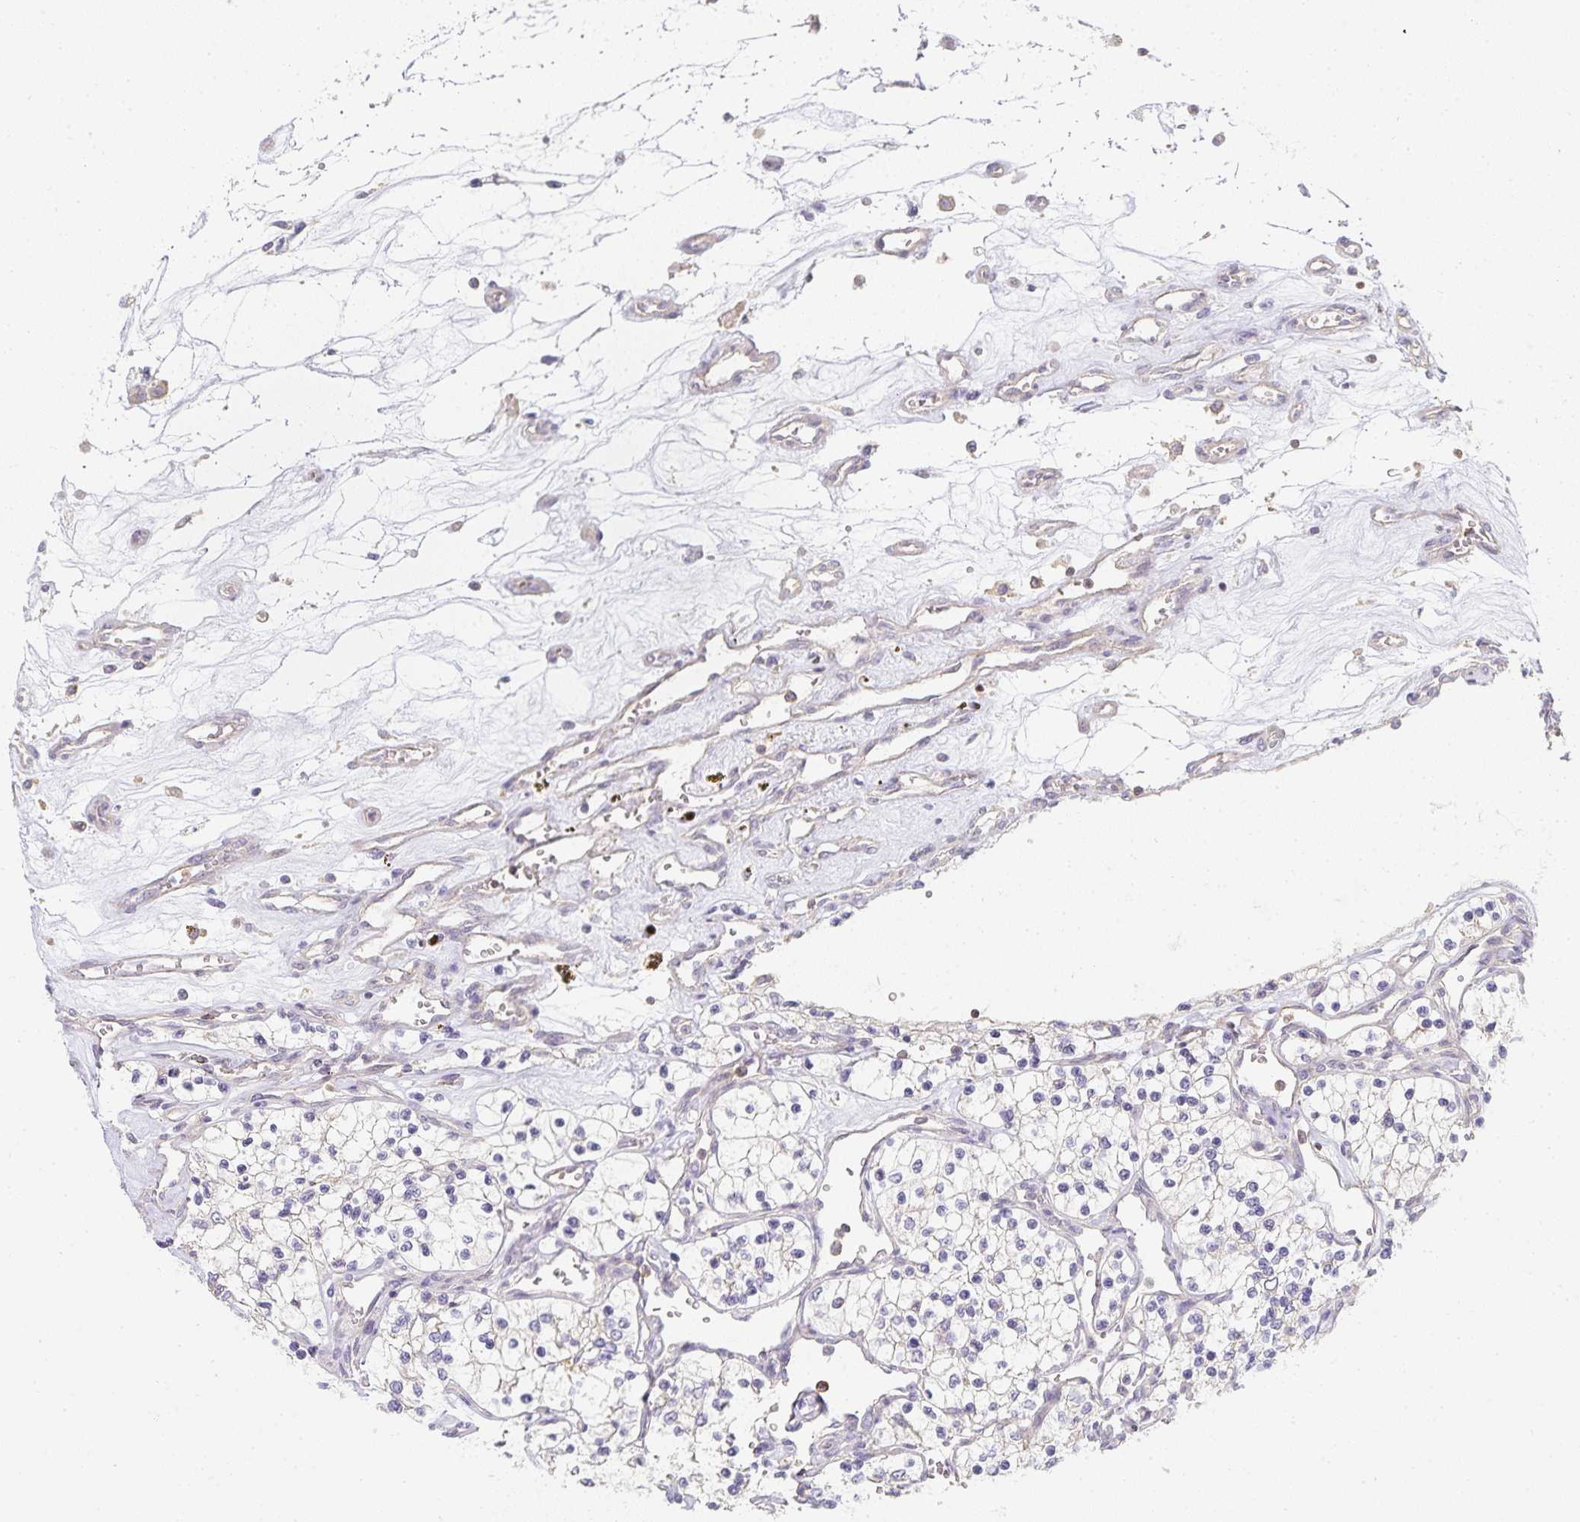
{"staining": {"intensity": "negative", "quantity": "none", "location": "none"}, "tissue": "renal cancer", "cell_type": "Tumor cells", "image_type": "cancer", "snomed": [{"axis": "morphology", "description": "Adenocarcinoma, NOS"}, {"axis": "topography", "description": "Kidney"}], "caption": "Renal adenocarcinoma was stained to show a protein in brown. There is no significant expression in tumor cells.", "gene": "GATA3", "patient": {"sex": "female", "age": 69}}